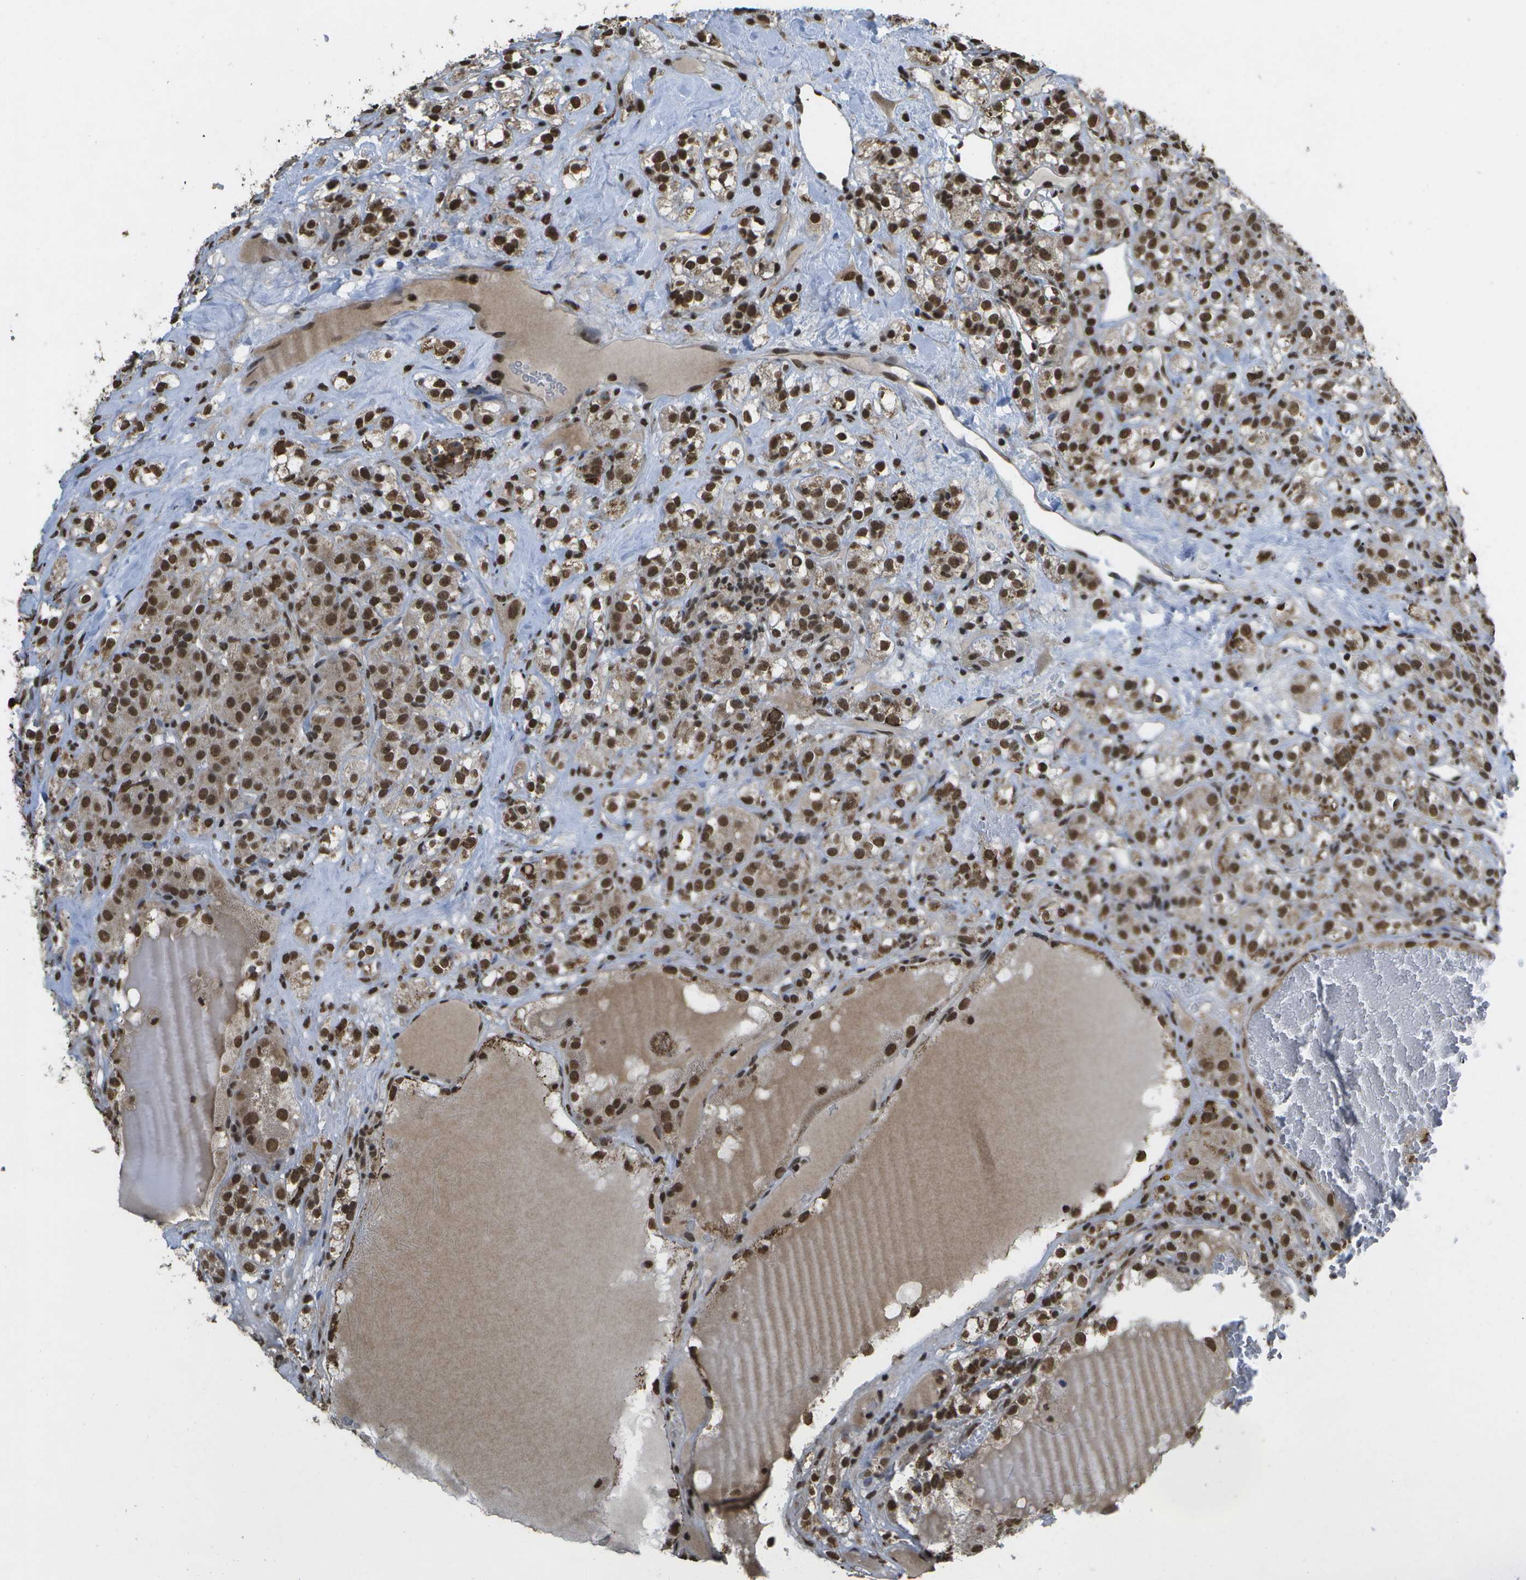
{"staining": {"intensity": "strong", "quantity": ">75%", "location": "cytoplasmic/membranous,nuclear"}, "tissue": "renal cancer", "cell_type": "Tumor cells", "image_type": "cancer", "snomed": [{"axis": "morphology", "description": "Normal tissue, NOS"}, {"axis": "morphology", "description": "Adenocarcinoma, NOS"}, {"axis": "topography", "description": "Kidney"}], "caption": "IHC (DAB) staining of renal cancer (adenocarcinoma) demonstrates strong cytoplasmic/membranous and nuclear protein positivity in about >75% of tumor cells. (DAB (3,3'-diaminobenzidine) IHC with brightfield microscopy, high magnification).", "gene": "SPEN", "patient": {"sex": "male", "age": 61}}